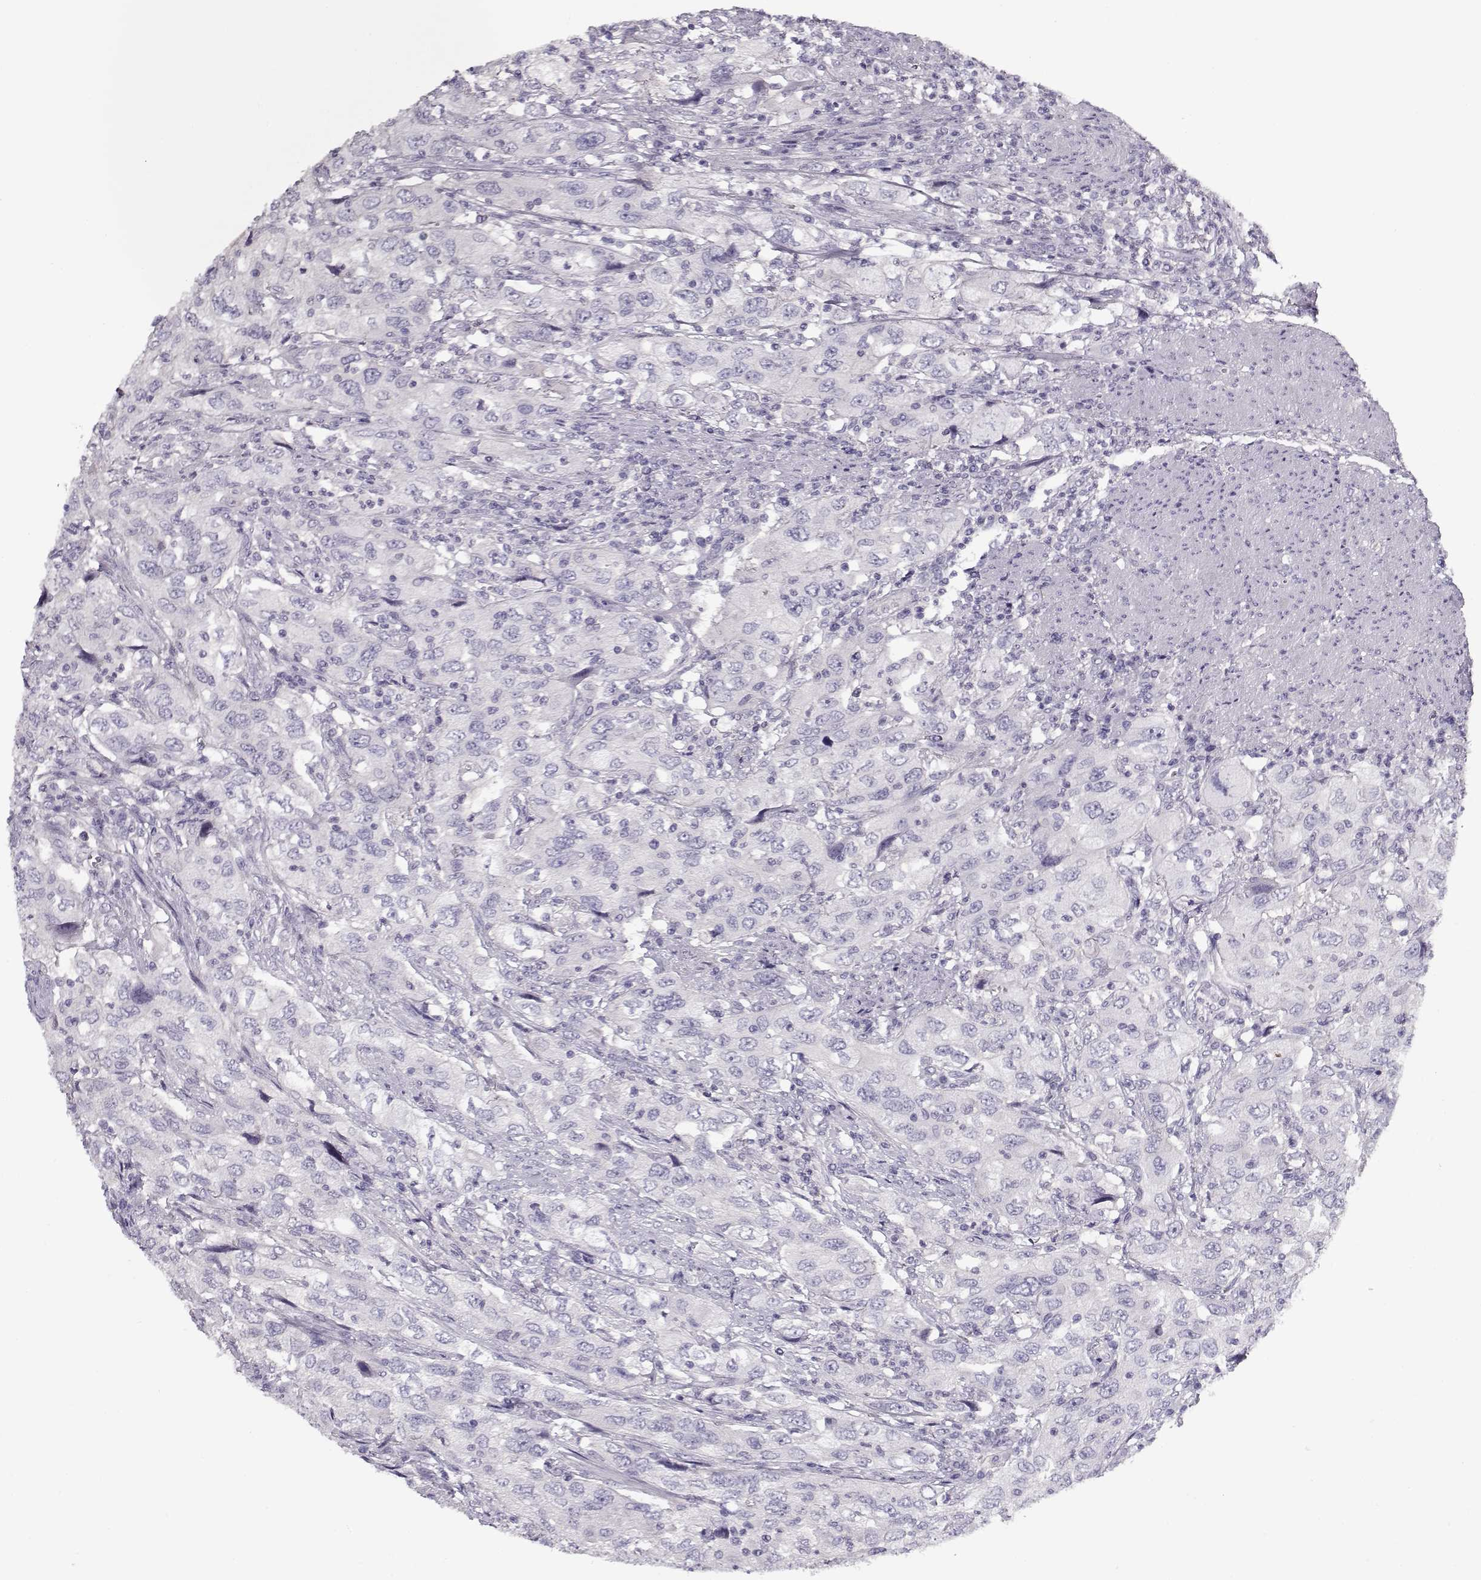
{"staining": {"intensity": "negative", "quantity": "none", "location": "none"}, "tissue": "urothelial cancer", "cell_type": "Tumor cells", "image_type": "cancer", "snomed": [{"axis": "morphology", "description": "Urothelial carcinoma, High grade"}, {"axis": "topography", "description": "Urinary bladder"}], "caption": "Urothelial carcinoma (high-grade) stained for a protein using IHC displays no positivity tumor cells.", "gene": "CCDC136", "patient": {"sex": "male", "age": 76}}